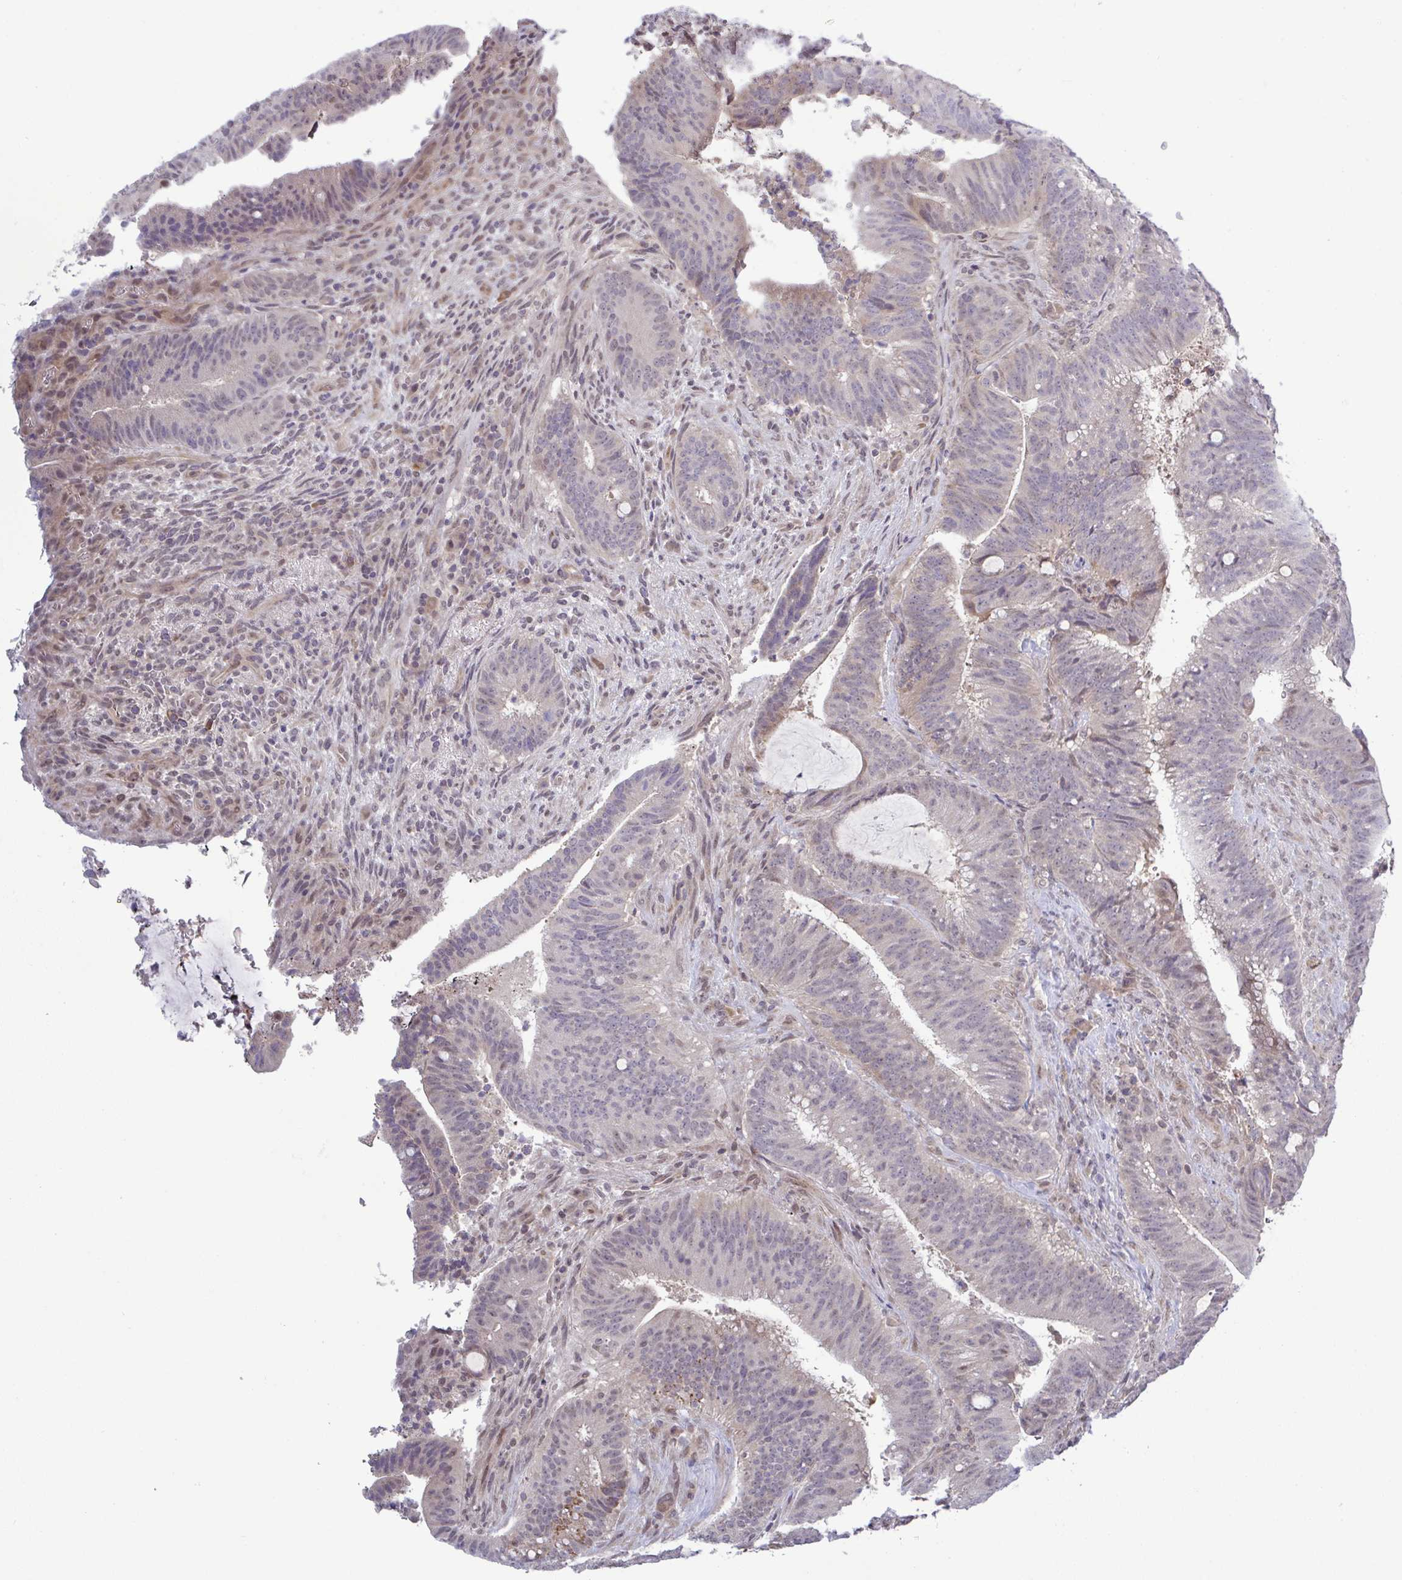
{"staining": {"intensity": "moderate", "quantity": "<25%", "location": "cytoplasmic/membranous"}, "tissue": "colorectal cancer", "cell_type": "Tumor cells", "image_type": "cancer", "snomed": [{"axis": "morphology", "description": "Adenocarcinoma, NOS"}, {"axis": "topography", "description": "Colon"}], "caption": "This histopathology image displays colorectal adenocarcinoma stained with immunohistochemistry to label a protein in brown. The cytoplasmic/membranous of tumor cells show moderate positivity for the protein. Nuclei are counter-stained blue.", "gene": "C9orf64", "patient": {"sex": "female", "age": 43}}